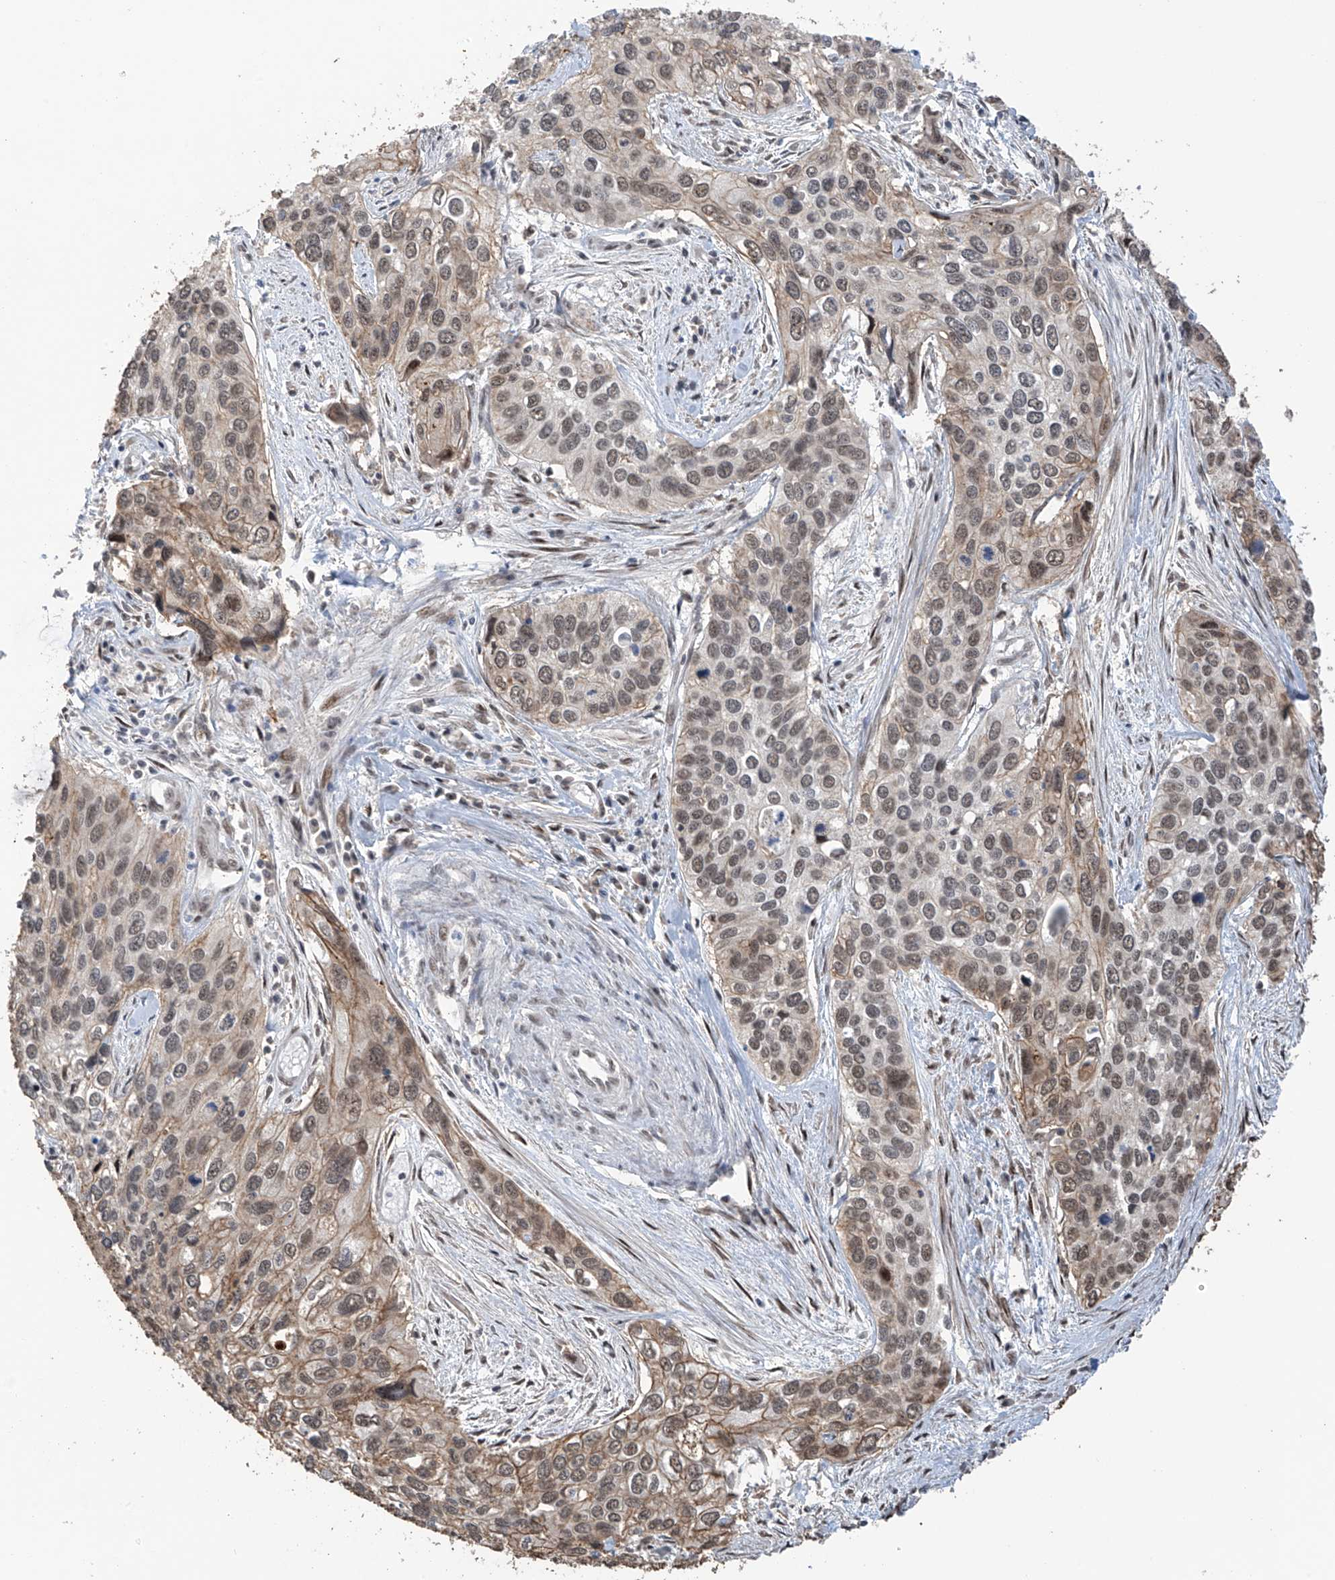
{"staining": {"intensity": "weak", "quantity": "25%-75%", "location": "nuclear"}, "tissue": "cervical cancer", "cell_type": "Tumor cells", "image_type": "cancer", "snomed": [{"axis": "morphology", "description": "Squamous cell carcinoma, NOS"}, {"axis": "topography", "description": "Cervix"}], "caption": "A high-resolution image shows immunohistochemistry staining of cervical cancer, which reveals weak nuclear expression in about 25%-75% of tumor cells.", "gene": "C1orf131", "patient": {"sex": "female", "age": 55}}